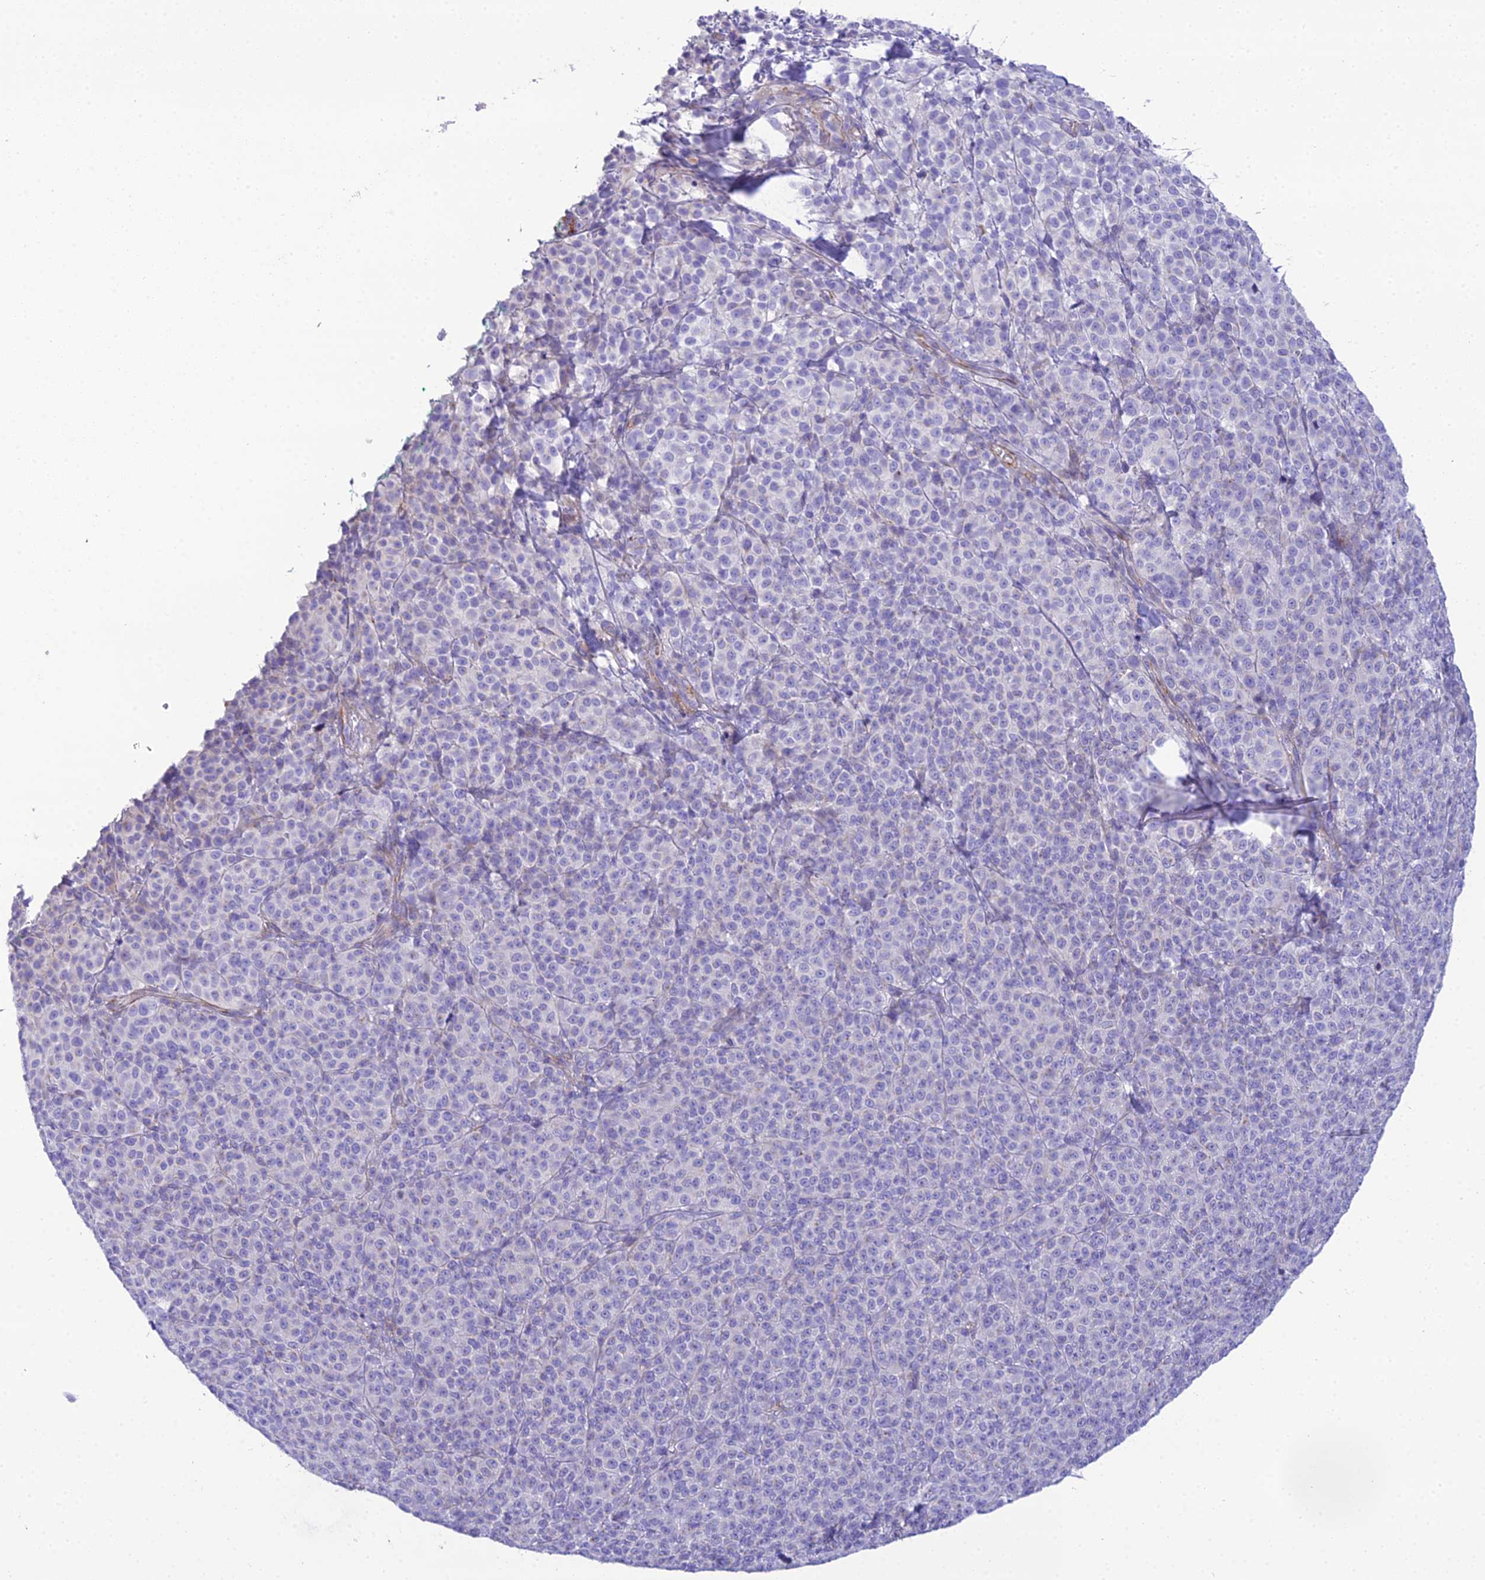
{"staining": {"intensity": "negative", "quantity": "none", "location": "none"}, "tissue": "melanoma", "cell_type": "Tumor cells", "image_type": "cancer", "snomed": [{"axis": "morphology", "description": "Normal tissue, NOS"}, {"axis": "morphology", "description": "Malignant melanoma, NOS"}, {"axis": "topography", "description": "Skin"}], "caption": "Immunohistochemistry photomicrograph of human melanoma stained for a protein (brown), which shows no expression in tumor cells. Brightfield microscopy of IHC stained with DAB (brown) and hematoxylin (blue), captured at high magnification.", "gene": "GFRA1", "patient": {"sex": "female", "age": 34}}